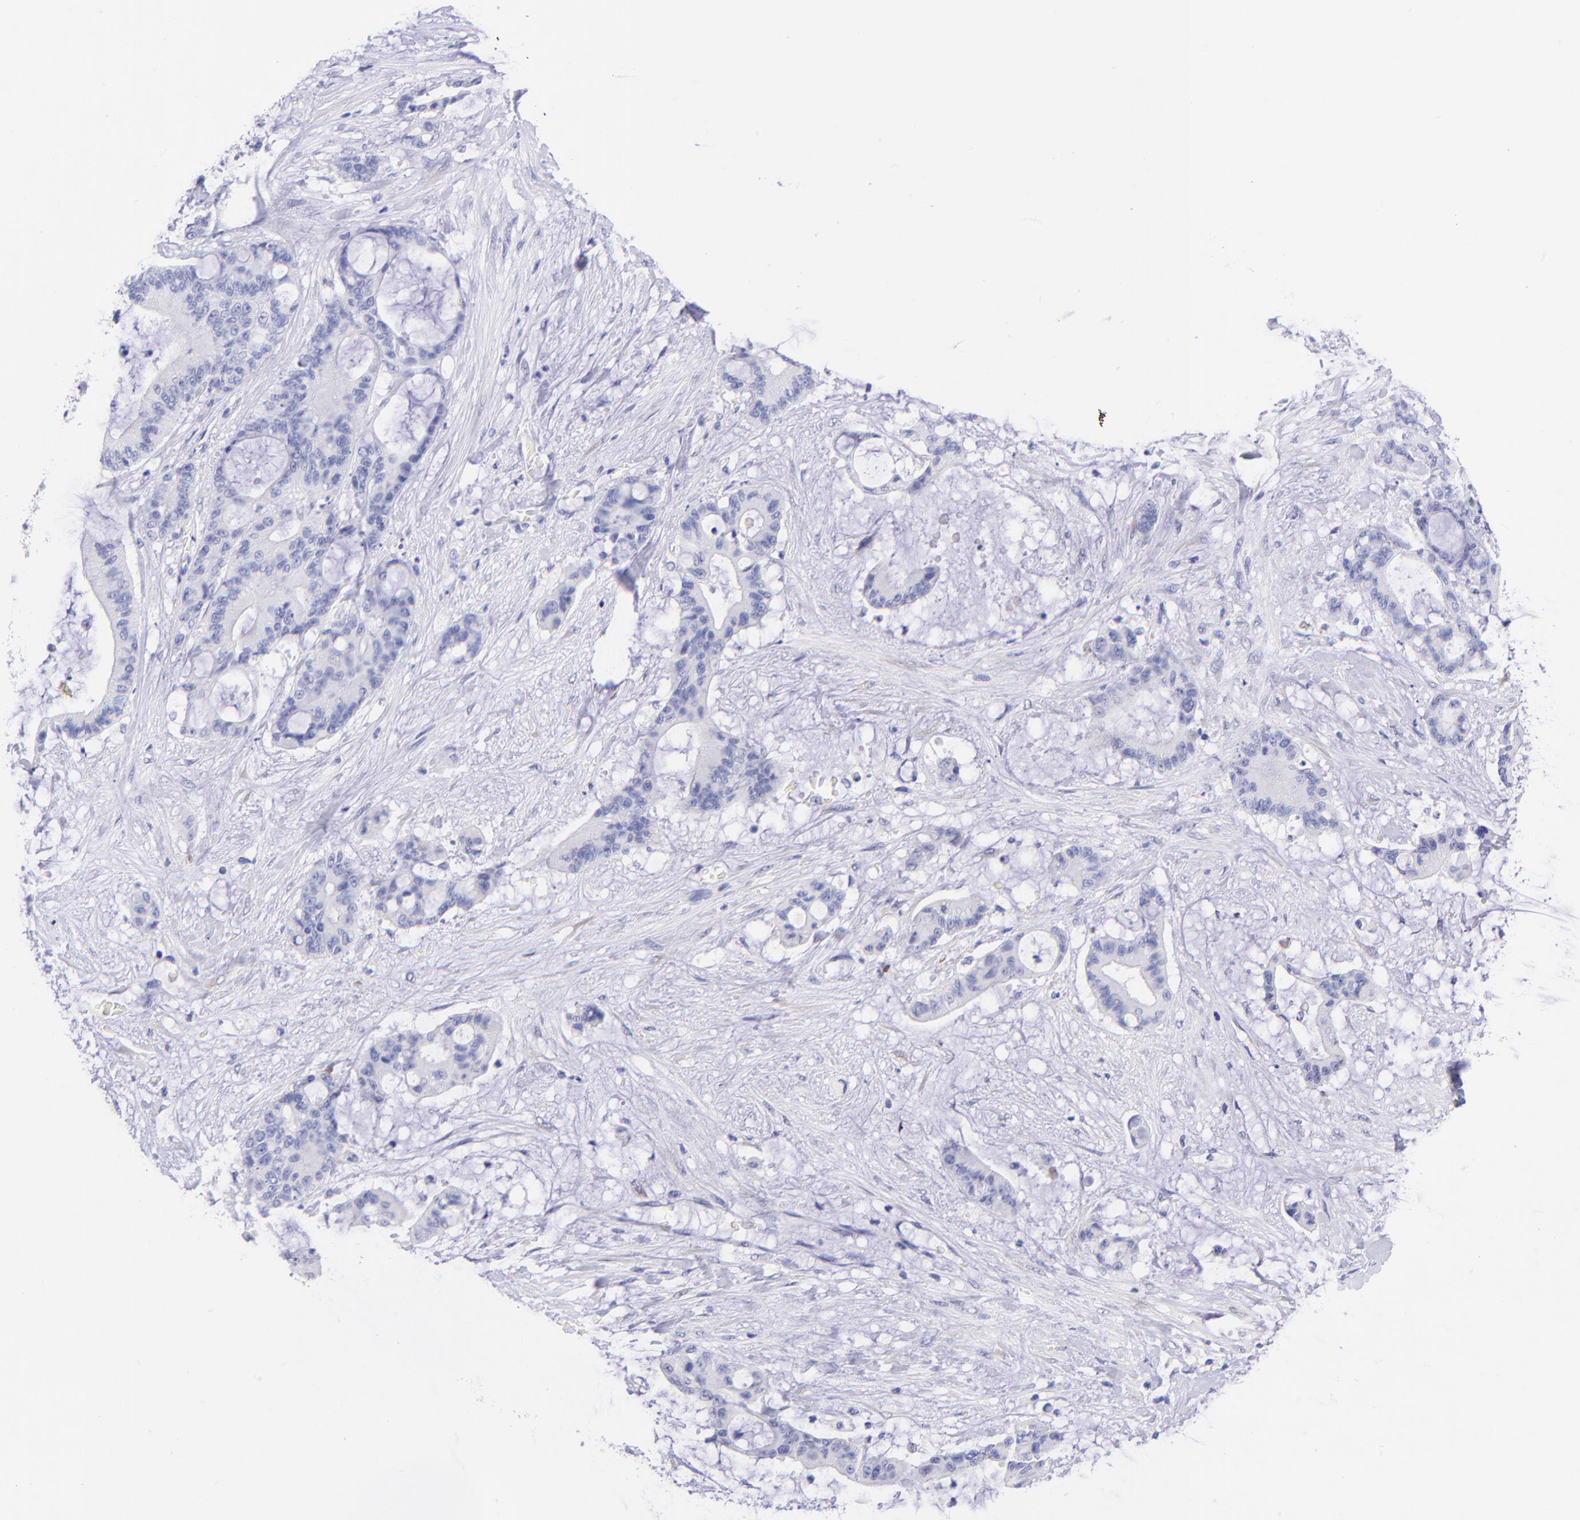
{"staining": {"intensity": "negative", "quantity": "none", "location": "none"}, "tissue": "liver cancer", "cell_type": "Tumor cells", "image_type": "cancer", "snomed": [{"axis": "morphology", "description": "Cholangiocarcinoma"}, {"axis": "topography", "description": "Liver"}], "caption": "Cholangiocarcinoma (liver) was stained to show a protein in brown. There is no significant expression in tumor cells.", "gene": "RAB3B", "patient": {"sex": "female", "age": 73}}